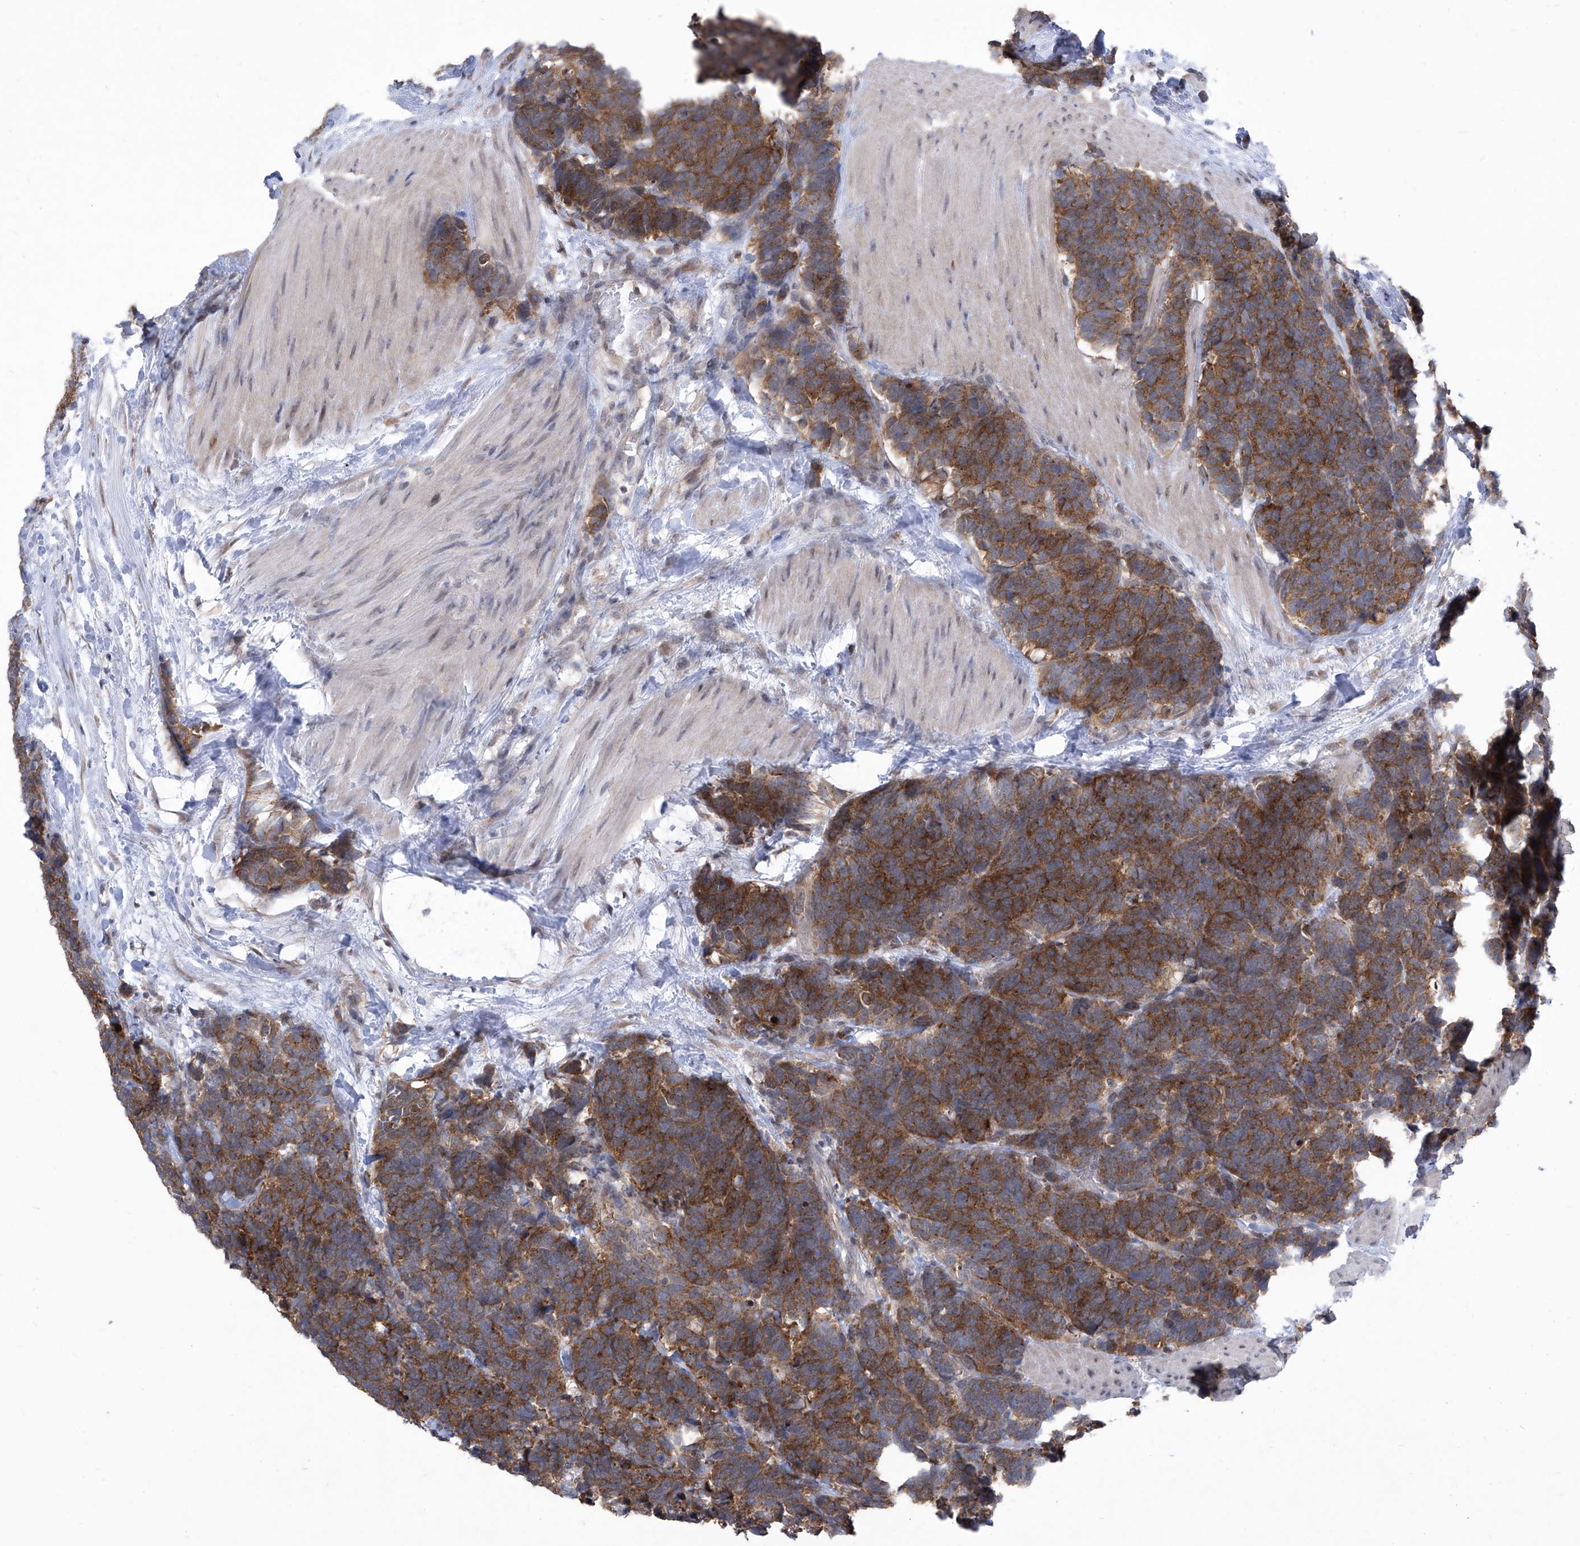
{"staining": {"intensity": "moderate", "quantity": ">75%", "location": "cytoplasmic/membranous"}, "tissue": "carcinoid", "cell_type": "Tumor cells", "image_type": "cancer", "snomed": [{"axis": "morphology", "description": "Carcinoma, NOS"}, {"axis": "morphology", "description": "Carcinoid, malignant, NOS"}, {"axis": "topography", "description": "Urinary bladder"}], "caption": "Tumor cells show moderate cytoplasmic/membranous staining in approximately >75% of cells in malignant carcinoid. The staining is performed using DAB (3,3'-diaminobenzidine) brown chromogen to label protein expression. The nuclei are counter-stained blue using hematoxylin.", "gene": "CETN2", "patient": {"sex": "male", "age": 57}}